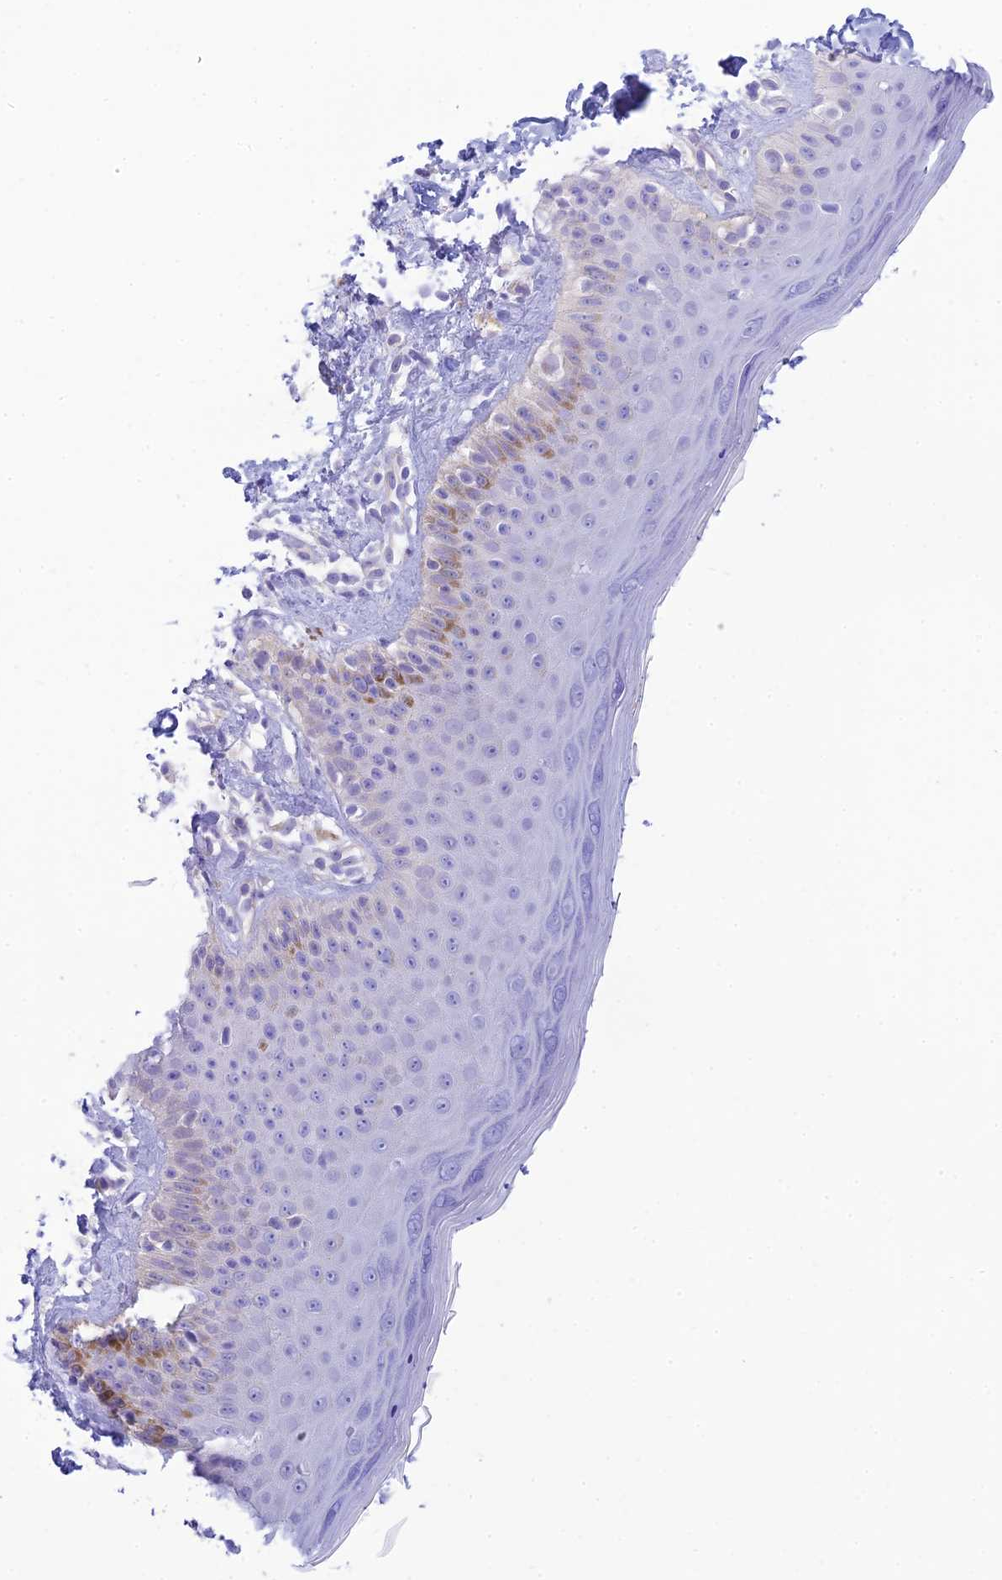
{"staining": {"intensity": "negative", "quantity": "none", "location": "none"}, "tissue": "skin", "cell_type": "Fibroblasts", "image_type": "normal", "snomed": [{"axis": "morphology", "description": "Normal tissue, NOS"}, {"axis": "topography", "description": "Skin"}], "caption": "IHC photomicrograph of normal skin: skin stained with DAB (3,3'-diaminobenzidine) demonstrates no significant protein staining in fibroblasts. Brightfield microscopy of immunohistochemistry stained with DAB (3,3'-diaminobenzidine) (brown) and hematoxylin (blue), captured at high magnification.", "gene": "FBXW4", "patient": {"sex": "male", "age": 52}}